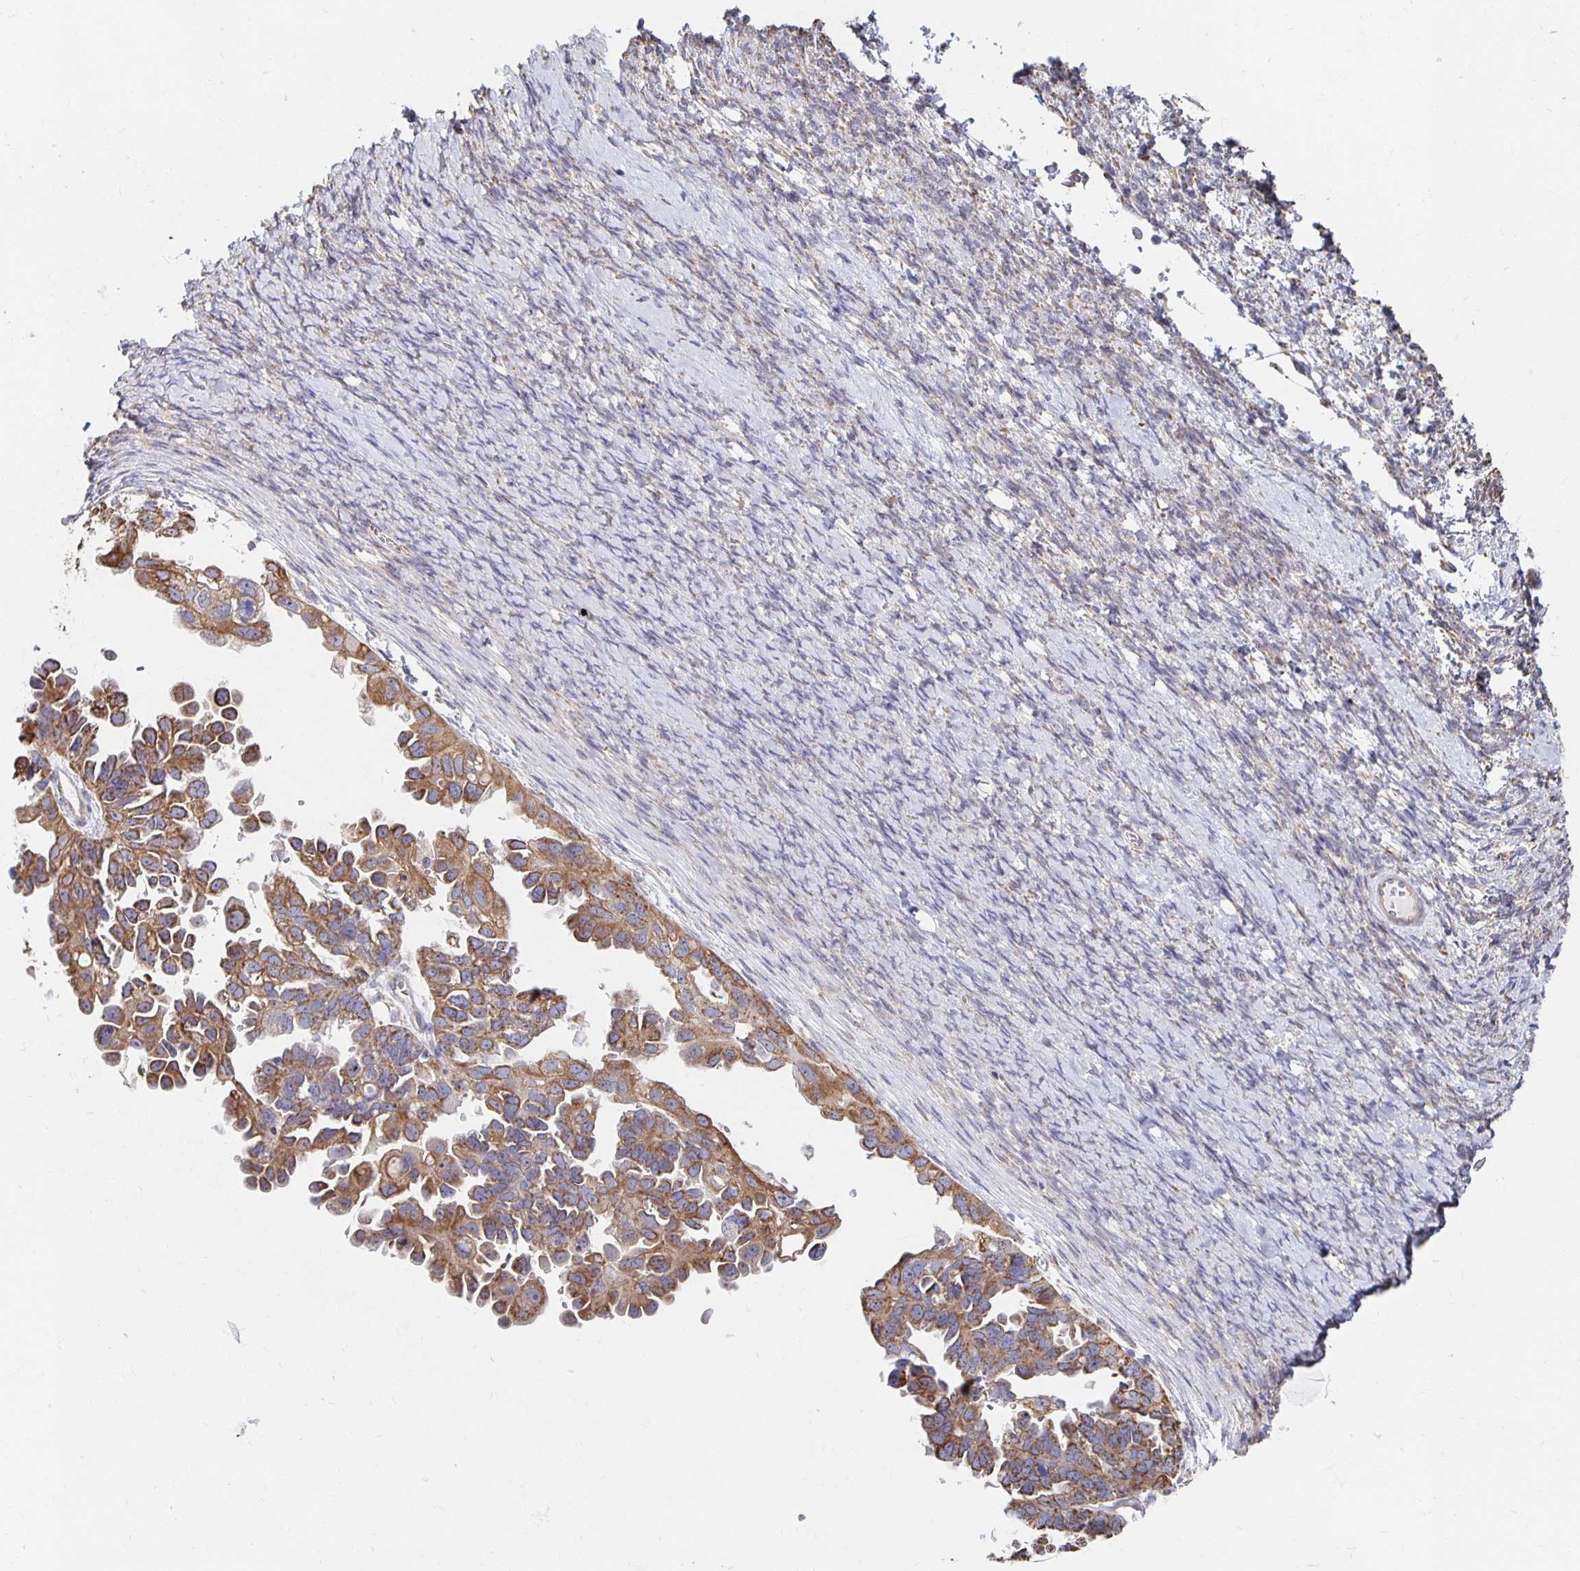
{"staining": {"intensity": "moderate", "quantity": ">75%", "location": "cytoplasmic/membranous"}, "tissue": "ovarian cancer", "cell_type": "Tumor cells", "image_type": "cancer", "snomed": [{"axis": "morphology", "description": "Cystadenocarcinoma, serous, NOS"}, {"axis": "topography", "description": "Ovary"}], "caption": "Human ovarian cancer stained for a protein (brown) reveals moderate cytoplasmic/membranous positive positivity in approximately >75% of tumor cells.", "gene": "NKX2-8", "patient": {"sex": "female", "age": 53}}